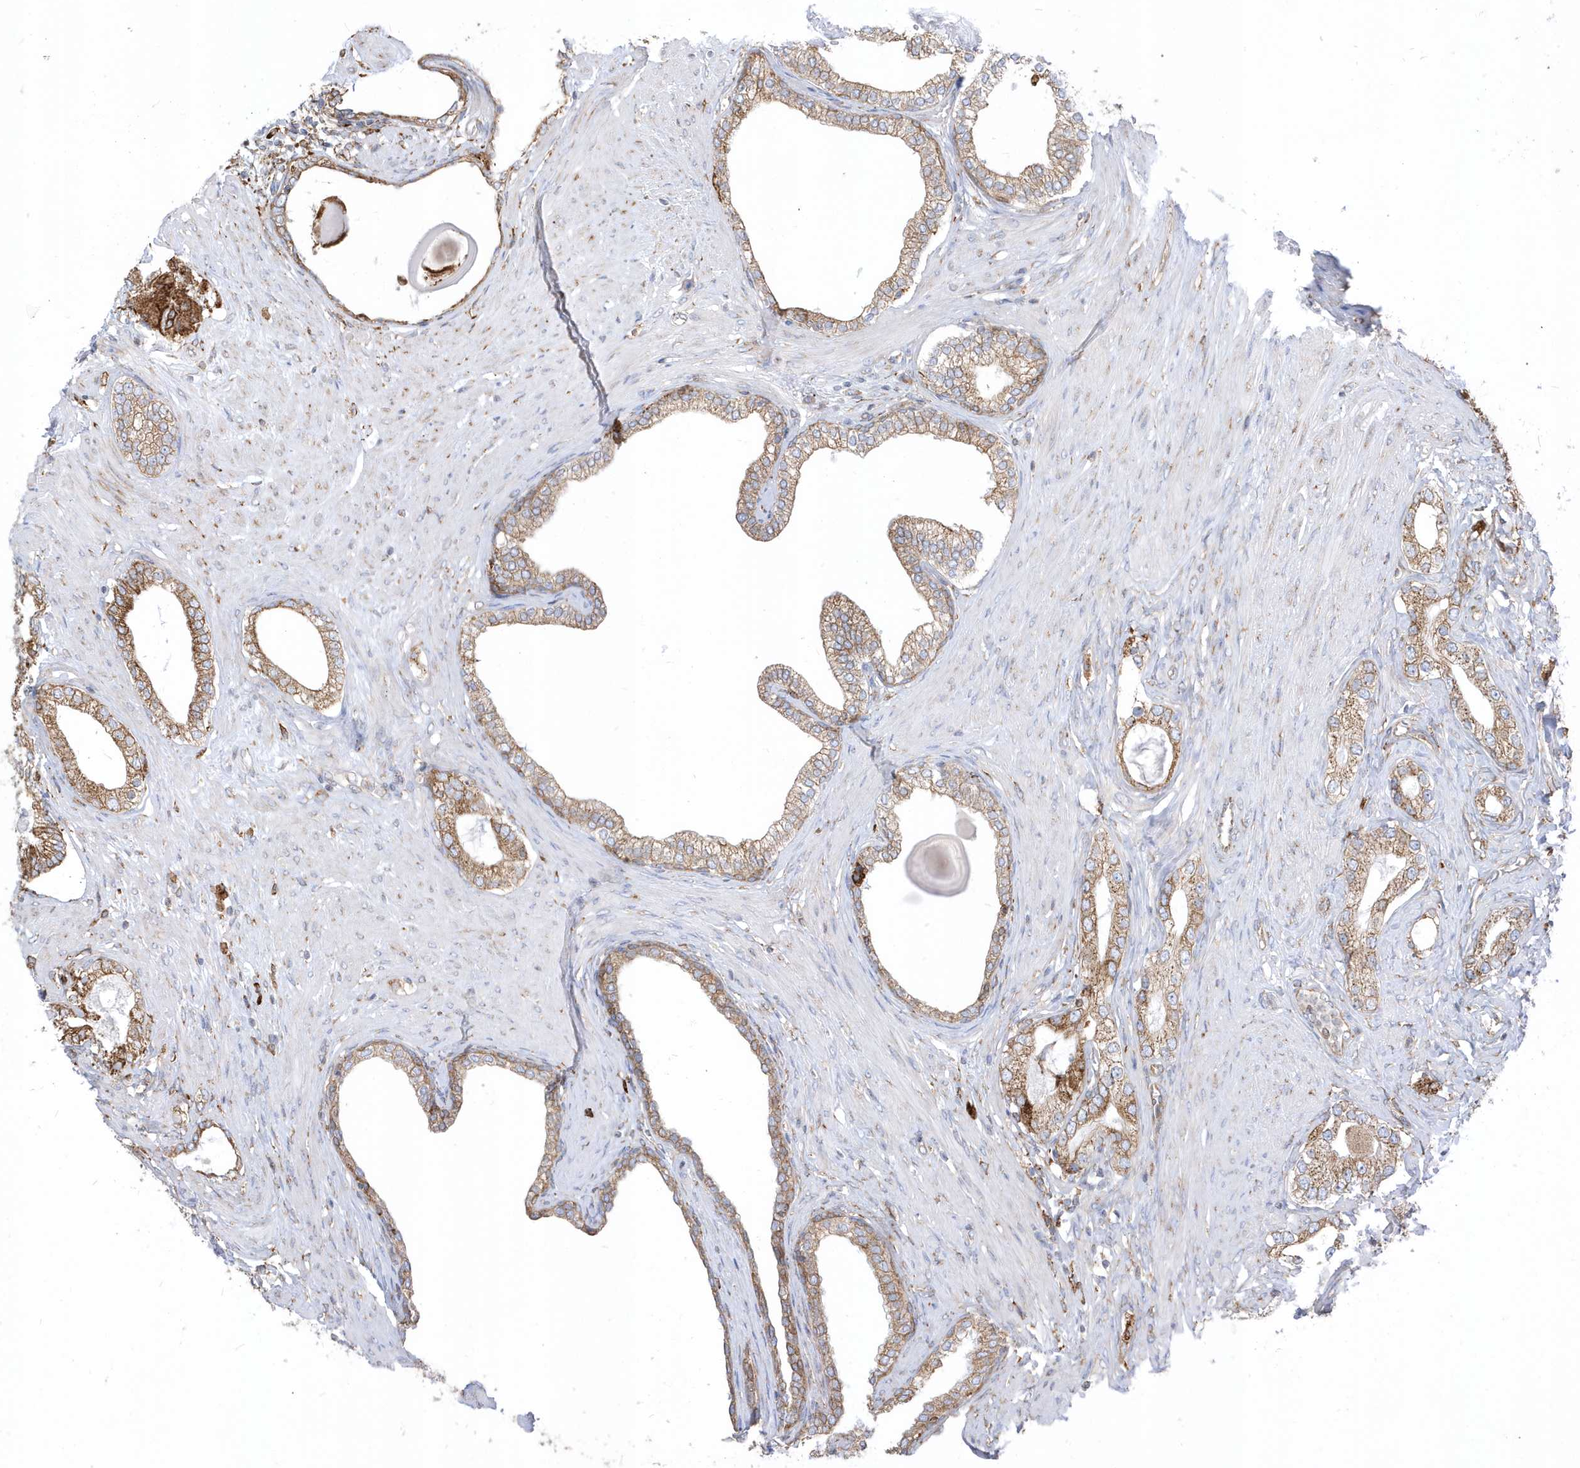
{"staining": {"intensity": "moderate", "quantity": ">75%", "location": "cytoplasmic/membranous"}, "tissue": "prostate cancer", "cell_type": "Tumor cells", "image_type": "cancer", "snomed": [{"axis": "morphology", "description": "Adenocarcinoma, High grade"}, {"axis": "topography", "description": "Prostate"}], "caption": "Tumor cells demonstrate moderate cytoplasmic/membranous positivity in approximately >75% of cells in prostate adenocarcinoma (high-grade).", "gene": "PDIA6", "patient": {"sex": "male", "age": 63}}